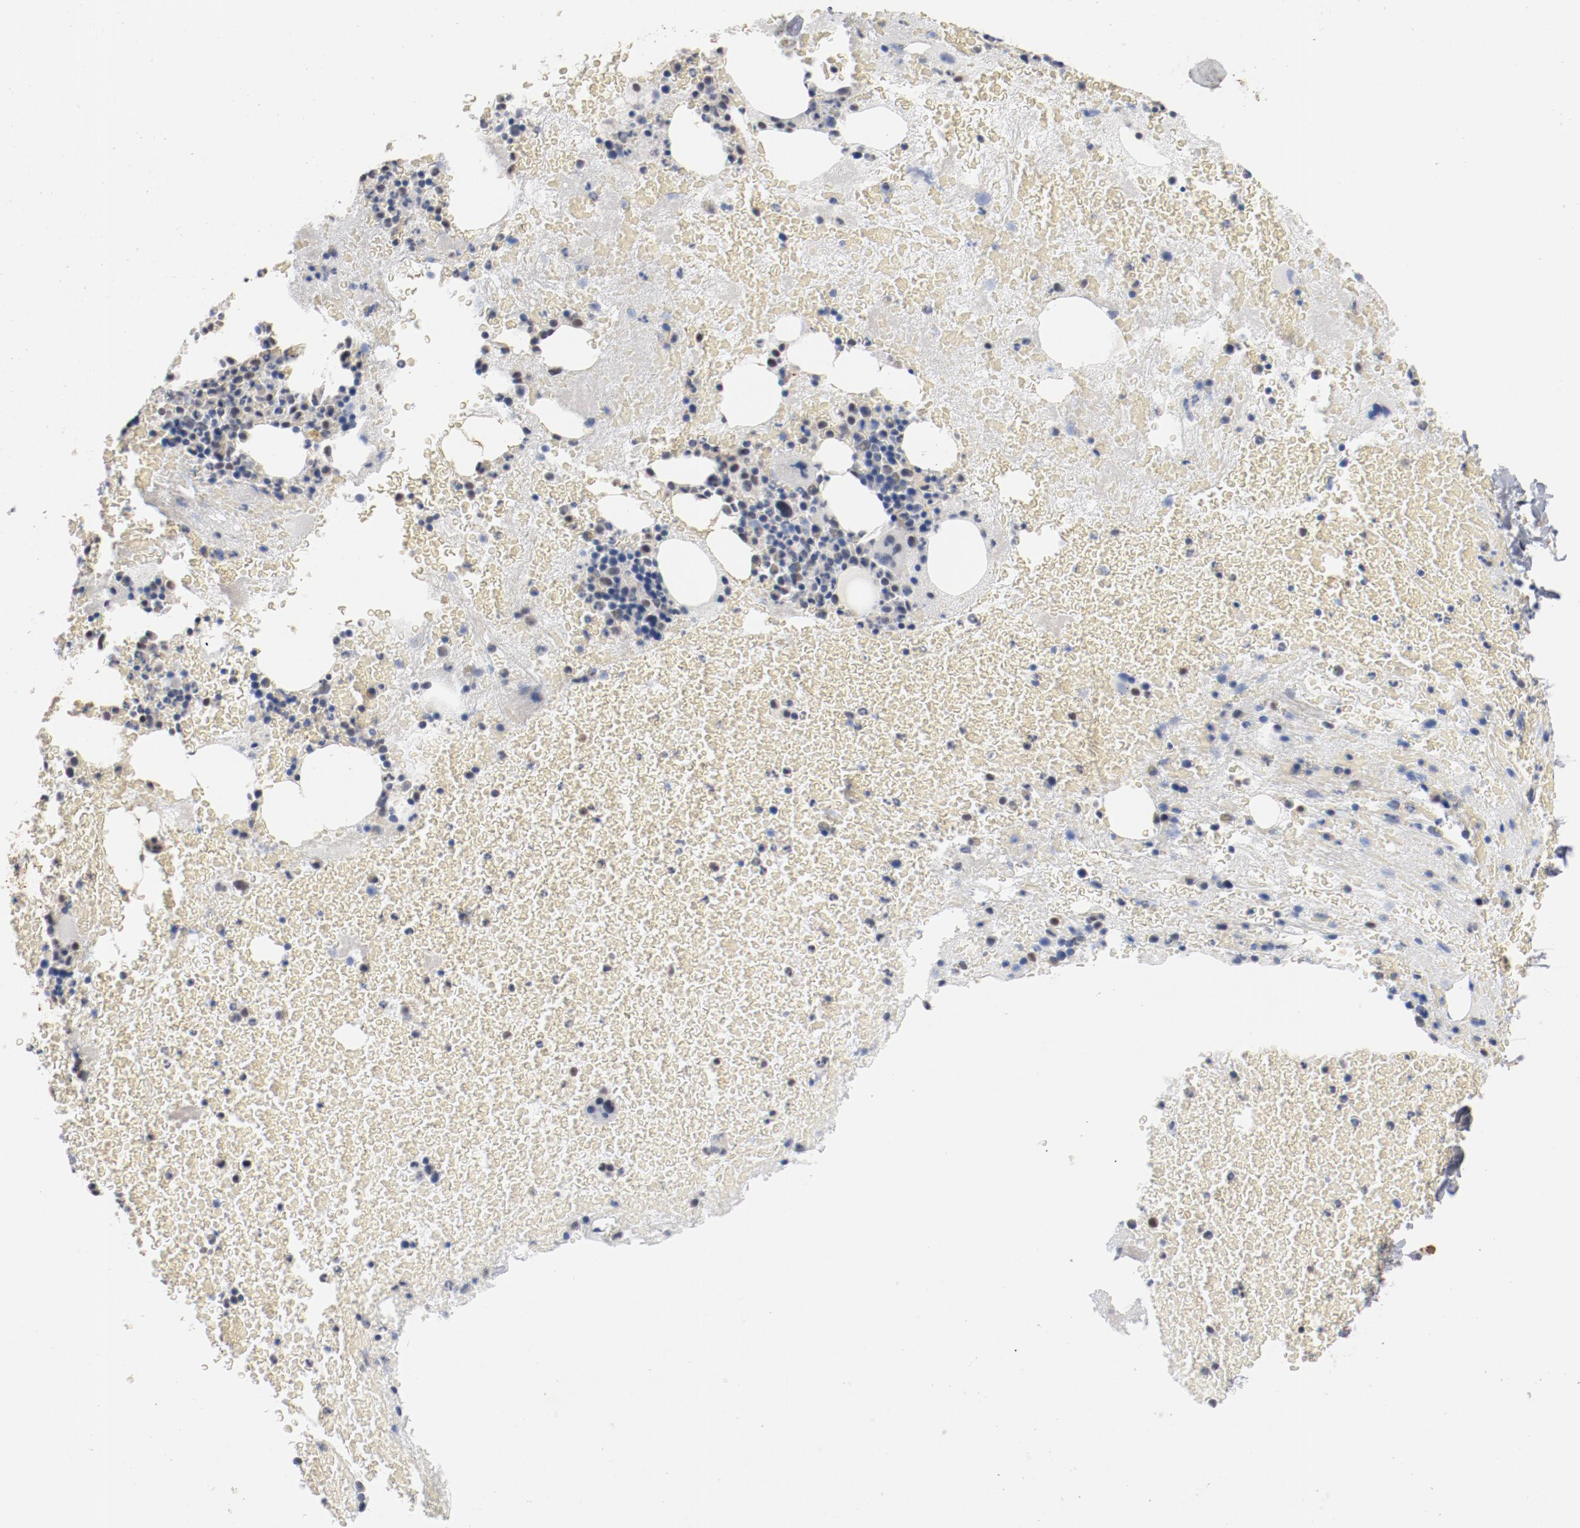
{"staining": {"intensity": "negative", "quantity": "none", "location": "none"}, "tissue": "bone marrow", "cell_type": "Hematopoietic cells", "image_type": "normal", "snomed": [{"axis": "morphology", "description": "Normal tissue, NOS"}, {"axis": "topography", "description": "Bone marrow"}], "caption": "DAB (3,3'-diaminobenzidine) immunohistochemical staining of benign human bone marrow exhibits no significant staining in hematopoietic cells.", "gene": "ERICH1", "patient": {"sex": "male", "age": 76}}